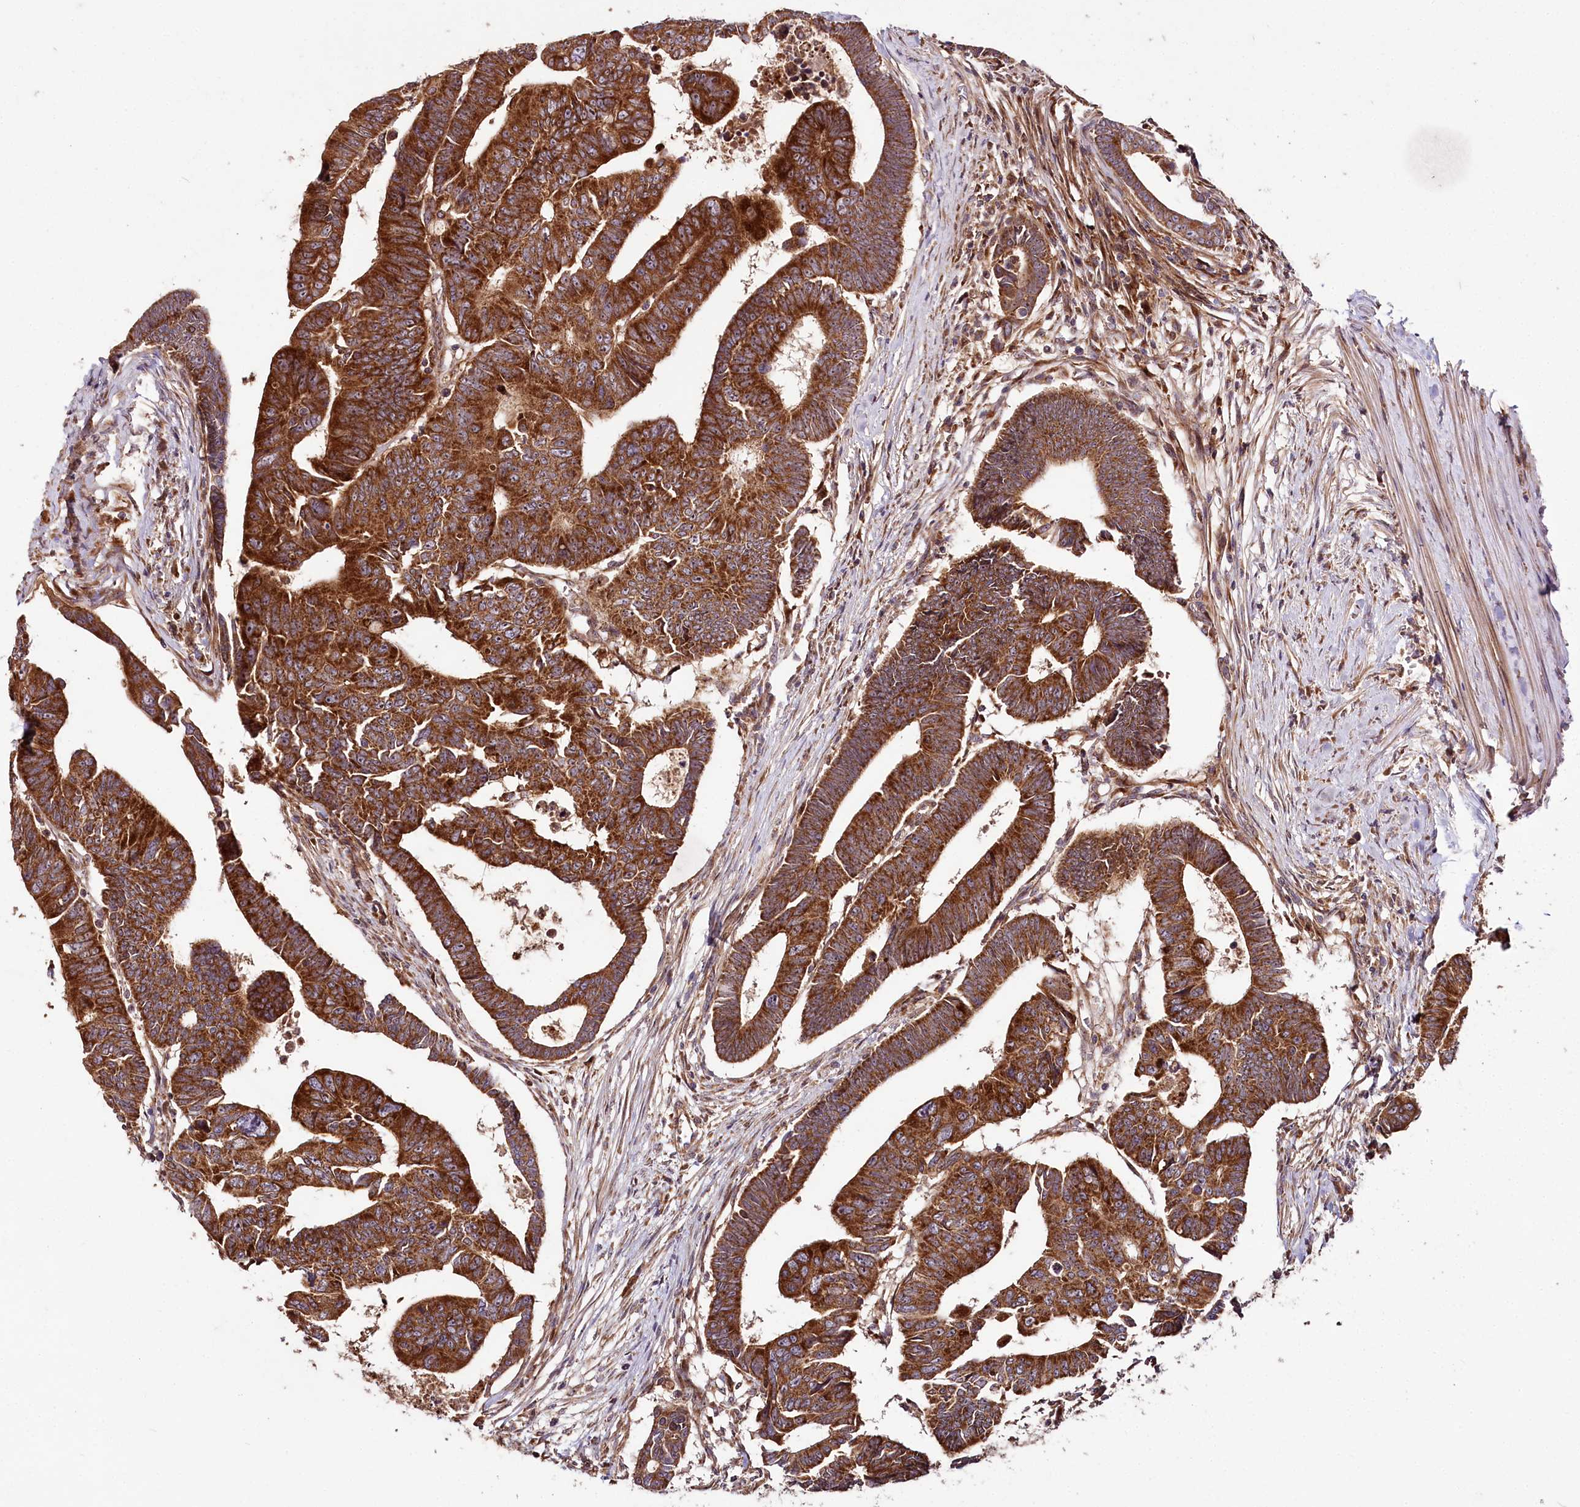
{"staining": {"intensity": "strong", "quantity": ">75%", "location": "cytoplasmic/membranous,nuclear"}, "tissue": "colorectal cancer", "cell_type": "Tumor cells", "image_type": "cancer", "snomed": [{"axis": "morphology", "description": "Adenocarcinoma, NOS"}, {"axis": "topography", "description": "Rectum"}], "caption": "Human colorectal cancer (adenocarcinoma) stained with a brown dye reveals strong cytoplasmic/membranous and nuclear positive expression in approximately >75% of tumor cells.", "gene": "RAB7A", "patient": {"sex": "female", "age": 65}}